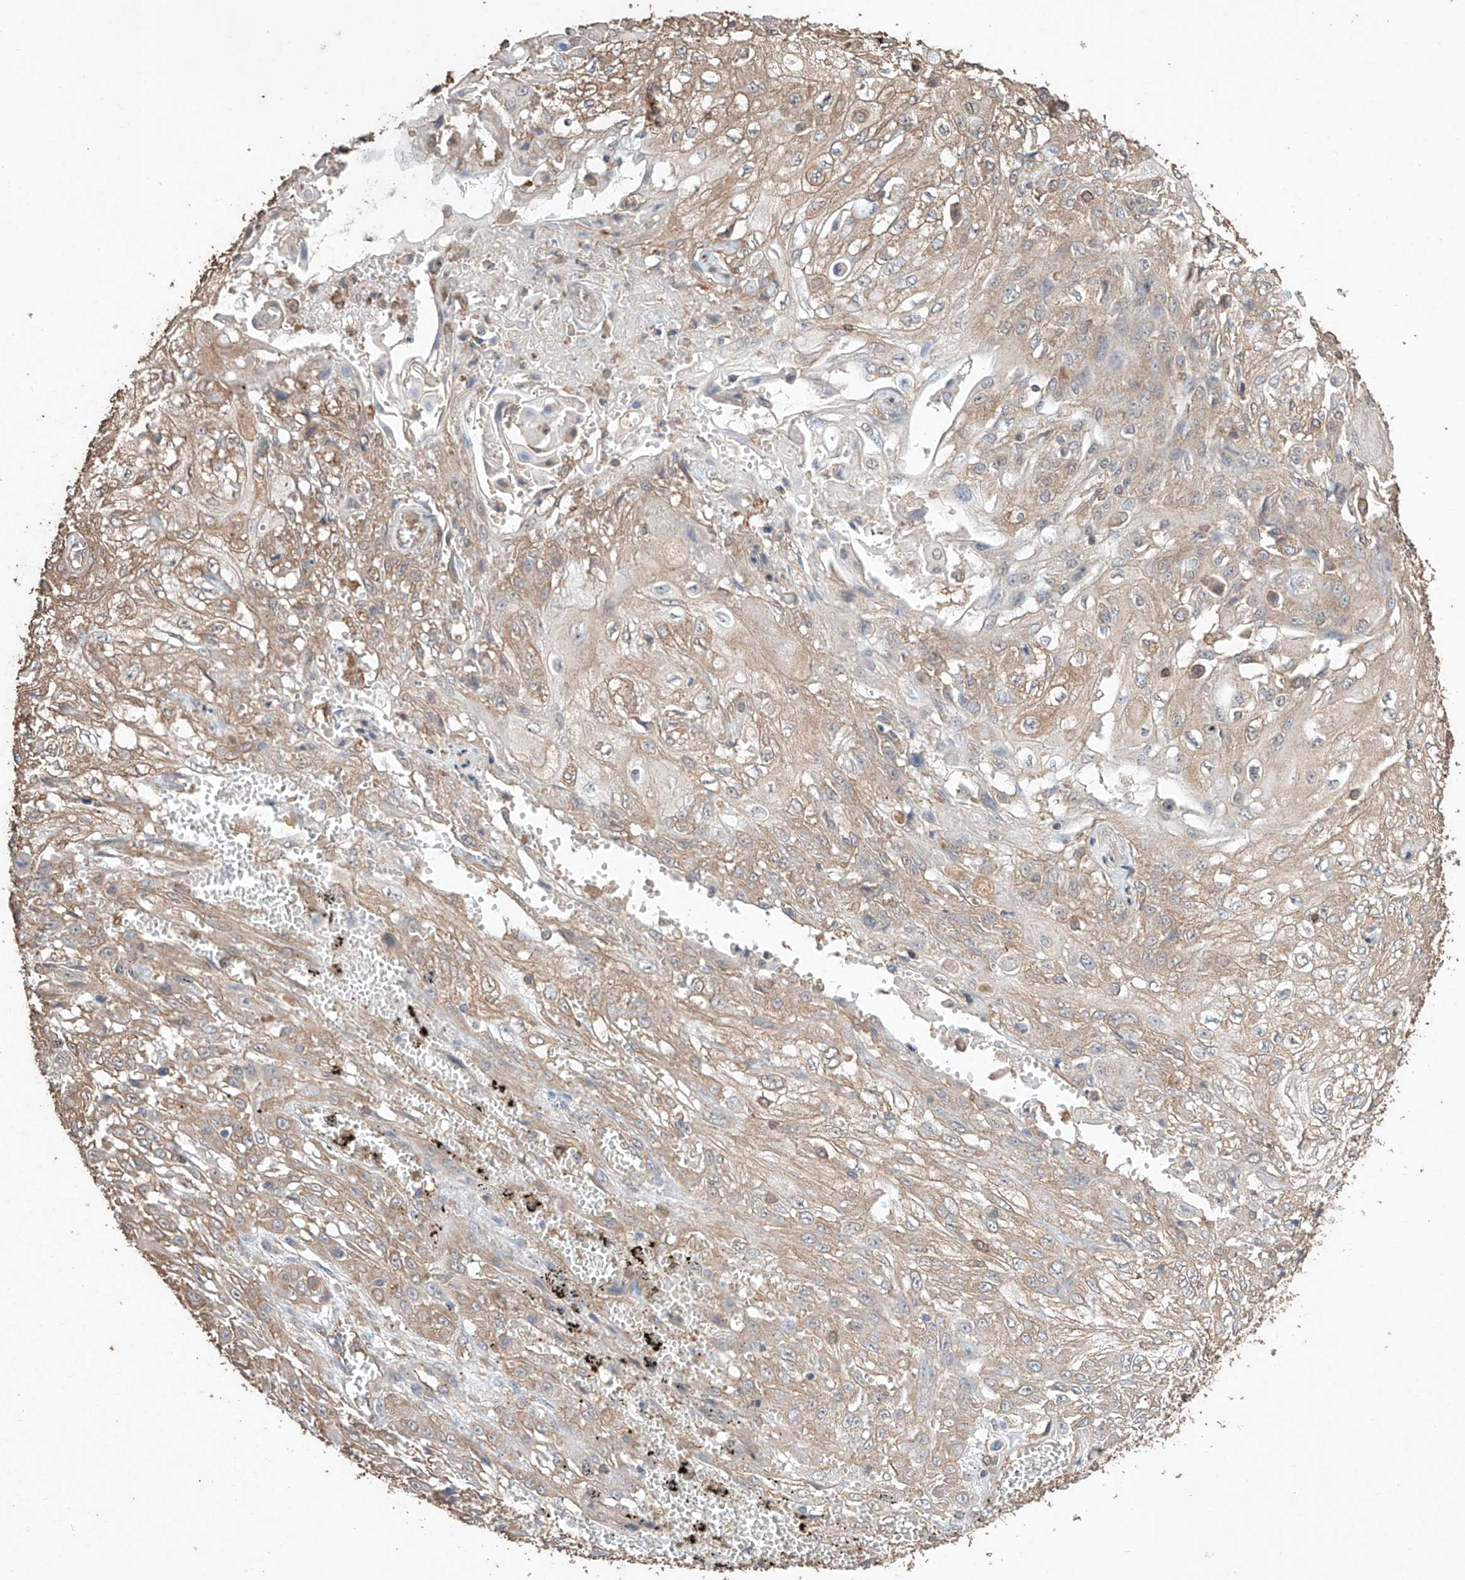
{"staining": {"intensity": "weak", "quantity": "<25%", "location": "cytoplasmic/membranous"}, "tissue": "skin cancer", "cell_type": "Tumor cells", "image_type": "cancer", "snomed": [{"axis": "morphology", "description": "Squamous cell carcinoma, NOS"}, {"axis": "morphology", "description": "Squamous cell carcinoma, metastatic, NOS"}, {"axis": "topography", "description": "Skin"}, {"axis": "topography", "description": "Lymph node"}], "caption": "IHC image of human skin metastatic squamous cell carcinoma stained for a protein (brown), which demonstrates no staining in tumor cells.", "gene": "M6PR", "patient": {"sex": "male", "age": 75}}